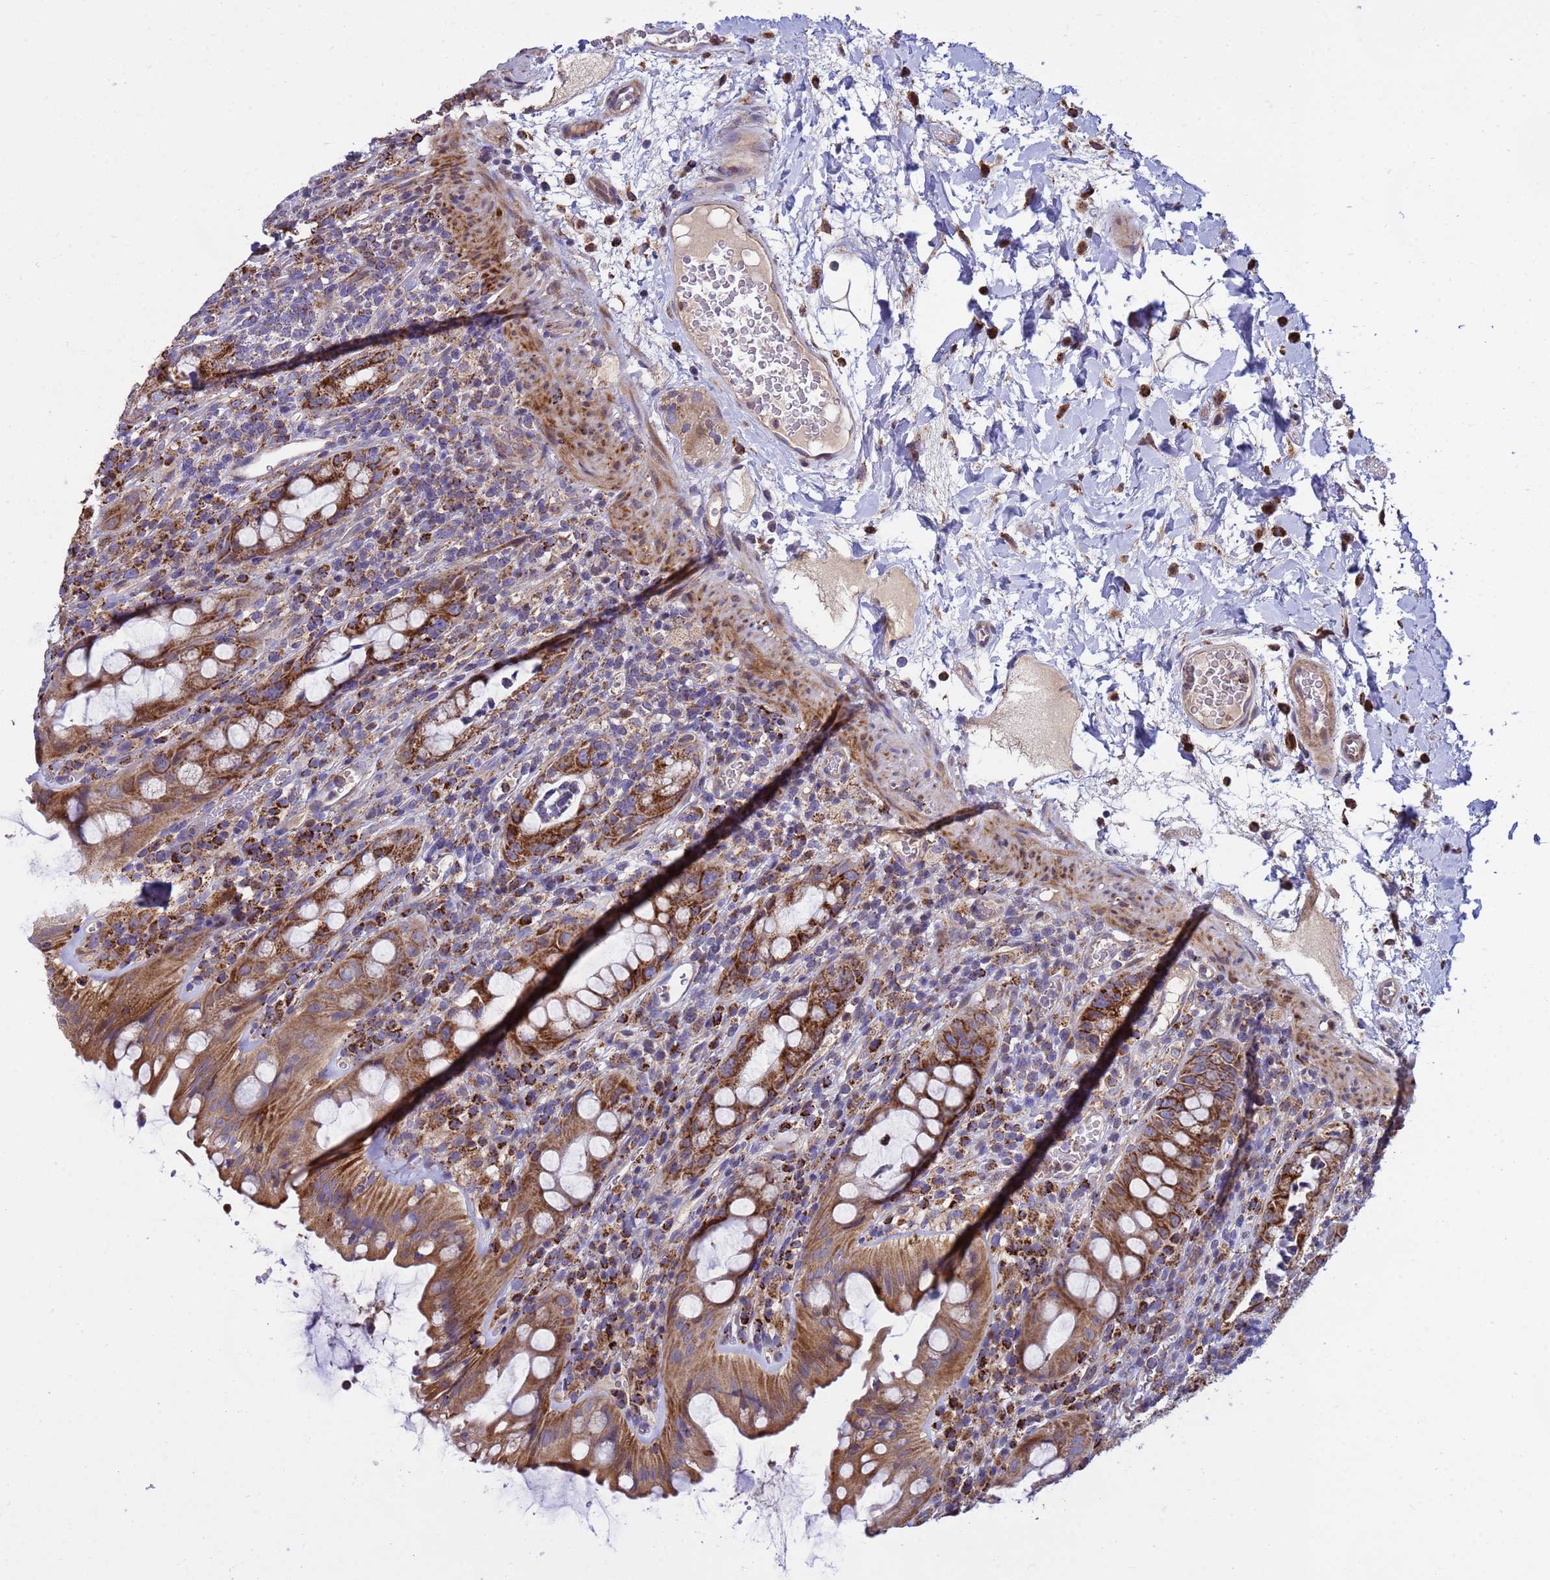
{"staining": {"intensity": "strong", "quantity": ">75%", "location": "cytoplasmic/membranous"}, "tissue": "rectum", "cell_type": "Glandular cells", "image_type": "normal", "snomed": [{"axis": "morphology", "description": "Normal tissue, NOS"}, {"axis": "topography", "description": "Rectum"}], "caption": "A high amount of strong cytoplasmic/membranous staining is present in approximately >75% of glandular cells in benign rectum. The staining was performed using DAB, with brown indicating positive protein expression. Nuclei are stained blue with hematoxylin.", "gene": "TUBGCP3", "patient": {"sex": "female", "age": 57}}